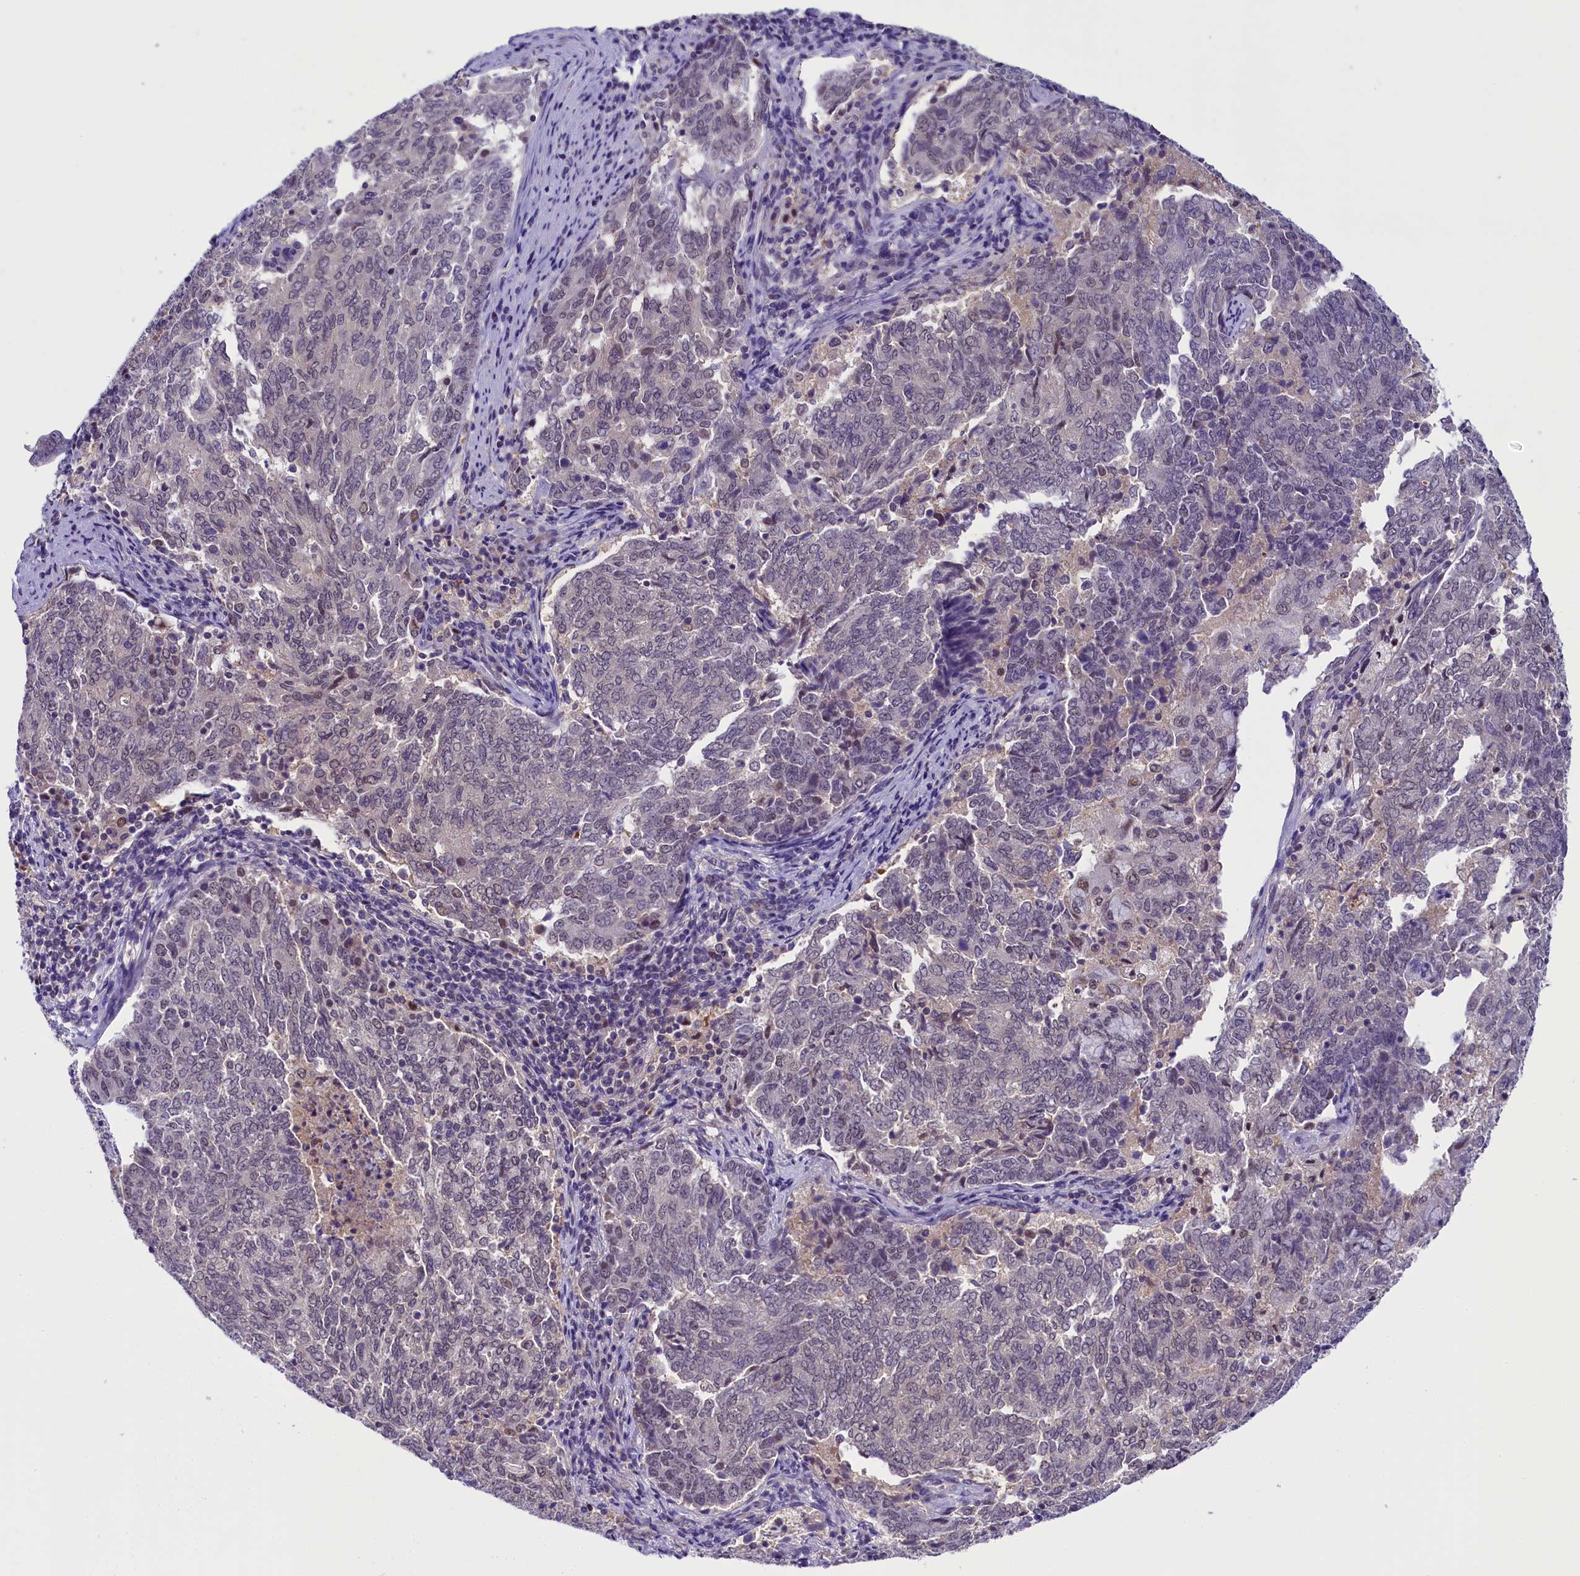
{"staining": {"intensity": "negative", "quantity": "none", "location": "none"}, "tissue": "endometrial cancer", "cell_type": "Tumor cells", "image_type": "cancer", "snomed": [{"axis": "morphology", "description": "Adenocarcinoma, NOS"}, {"axis": "topography", "description": "Endometrium"}], "caption": "IHC histopathology image of neoplastic tissue: human endometrial cancer (adenocarcinoma) stained with DAB reveals no significant protein positivity in tumor cells.", "gene": "IQCN", "patient": {"sex": "female", "age": 80}}